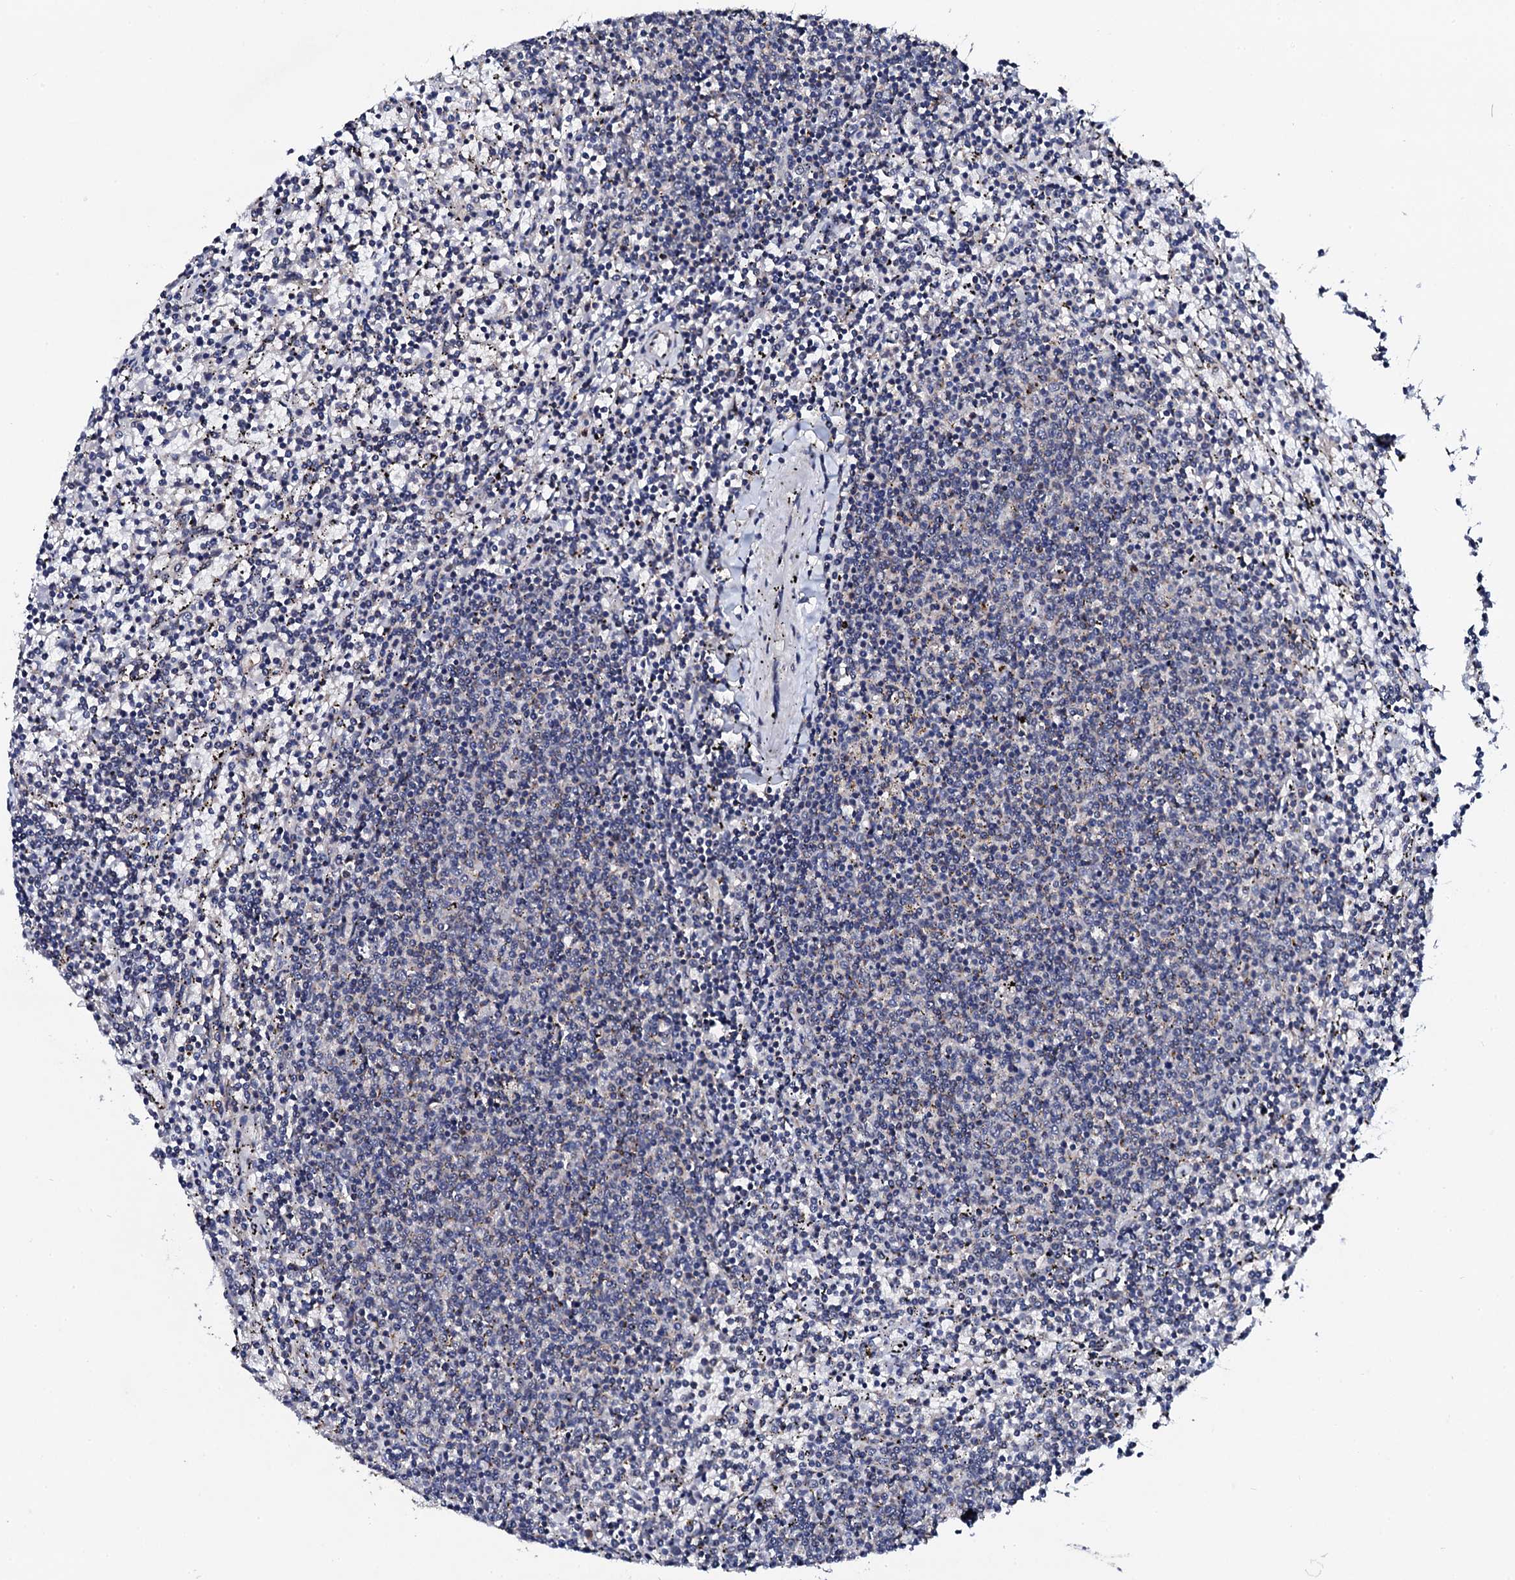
{"staining": {"intensity": "negative", "quantity": "none", "location": "none"}, "tissue": "lymphoma", "cell_type": "Tumor cells", "image_type": "cancer", "snomed": [{"axis": "morphology", "description": "Malignant lymphoma, non-Hodgkin's type, Low grade"}, {"axis": "topography", "description": "Spleen"}], "caption": "This photomicrograph is of malignant lymphoma, non-Hodgkin's type (low-grade) stained with IHC to label a protein in brown with the nuclei are counter-stained blue. There is no staining in tumor cells.", "gene": "IP6K1", "patient": {"sex": "female", "age": 50}}